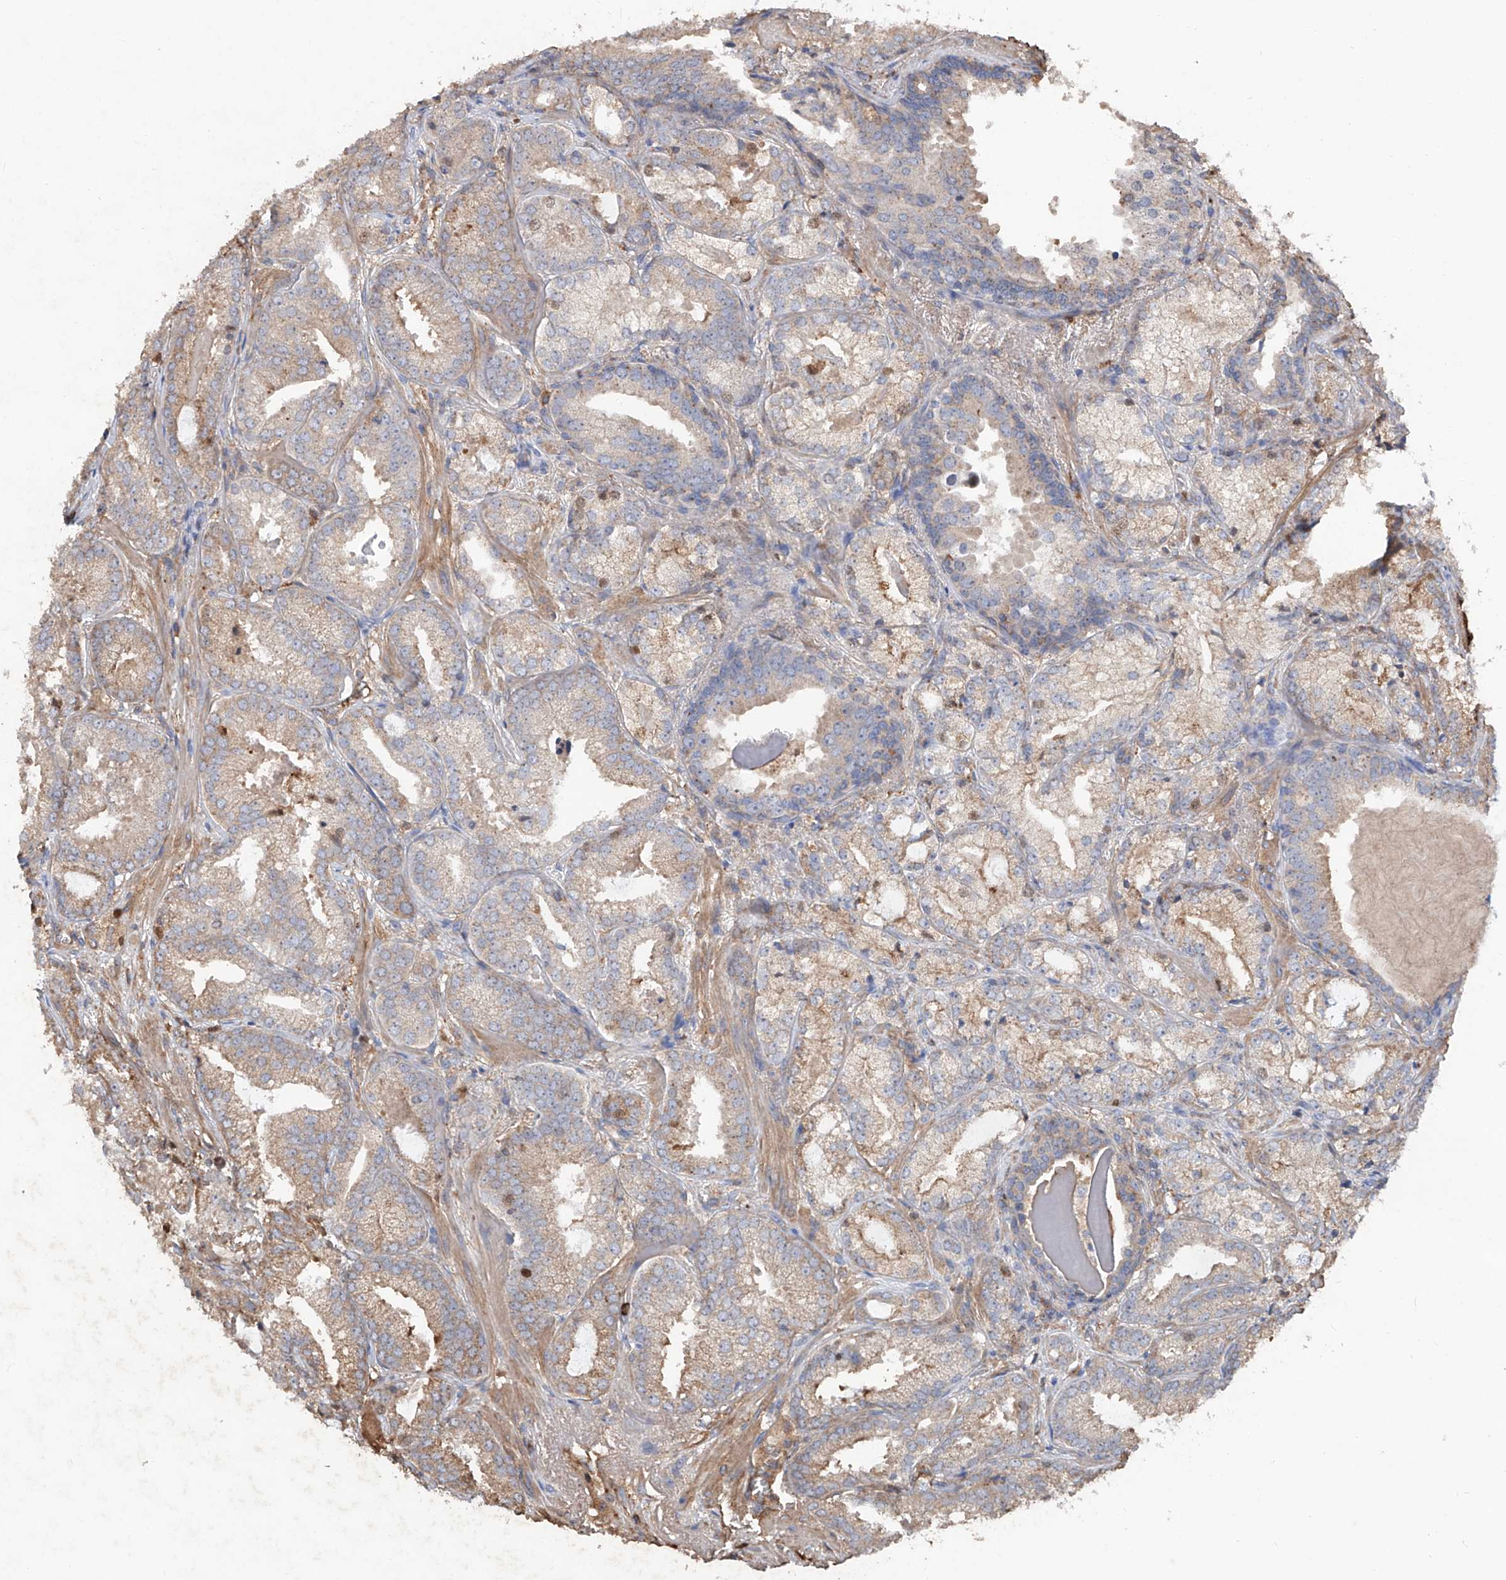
{"staining": {"intensity": "moderate", "quantity": "<25%", "location": "cytoplasmic/membranous"}, "tissue": "prostate cancer", "cell_type": "Tumor cells", "image_type": "cancer", "snomed": [{"axis": "morphology", "description": "Normal morphology"}, {"axis": "morphology", "description": "Adenocarcinoma, Low grade"}, {"axis": "topography", "description": "Prostate"}], "caption": "Protein analysis of low-grade adenocarcinoma (prostate) tissue displays moderate cytoplasmic/membranous expression in approximately <25% of tumor cells. (IHC, brightfield microscopy, high magnification).", "gene": "EDN1", "patient": {"sex": "male", "age": 72}}